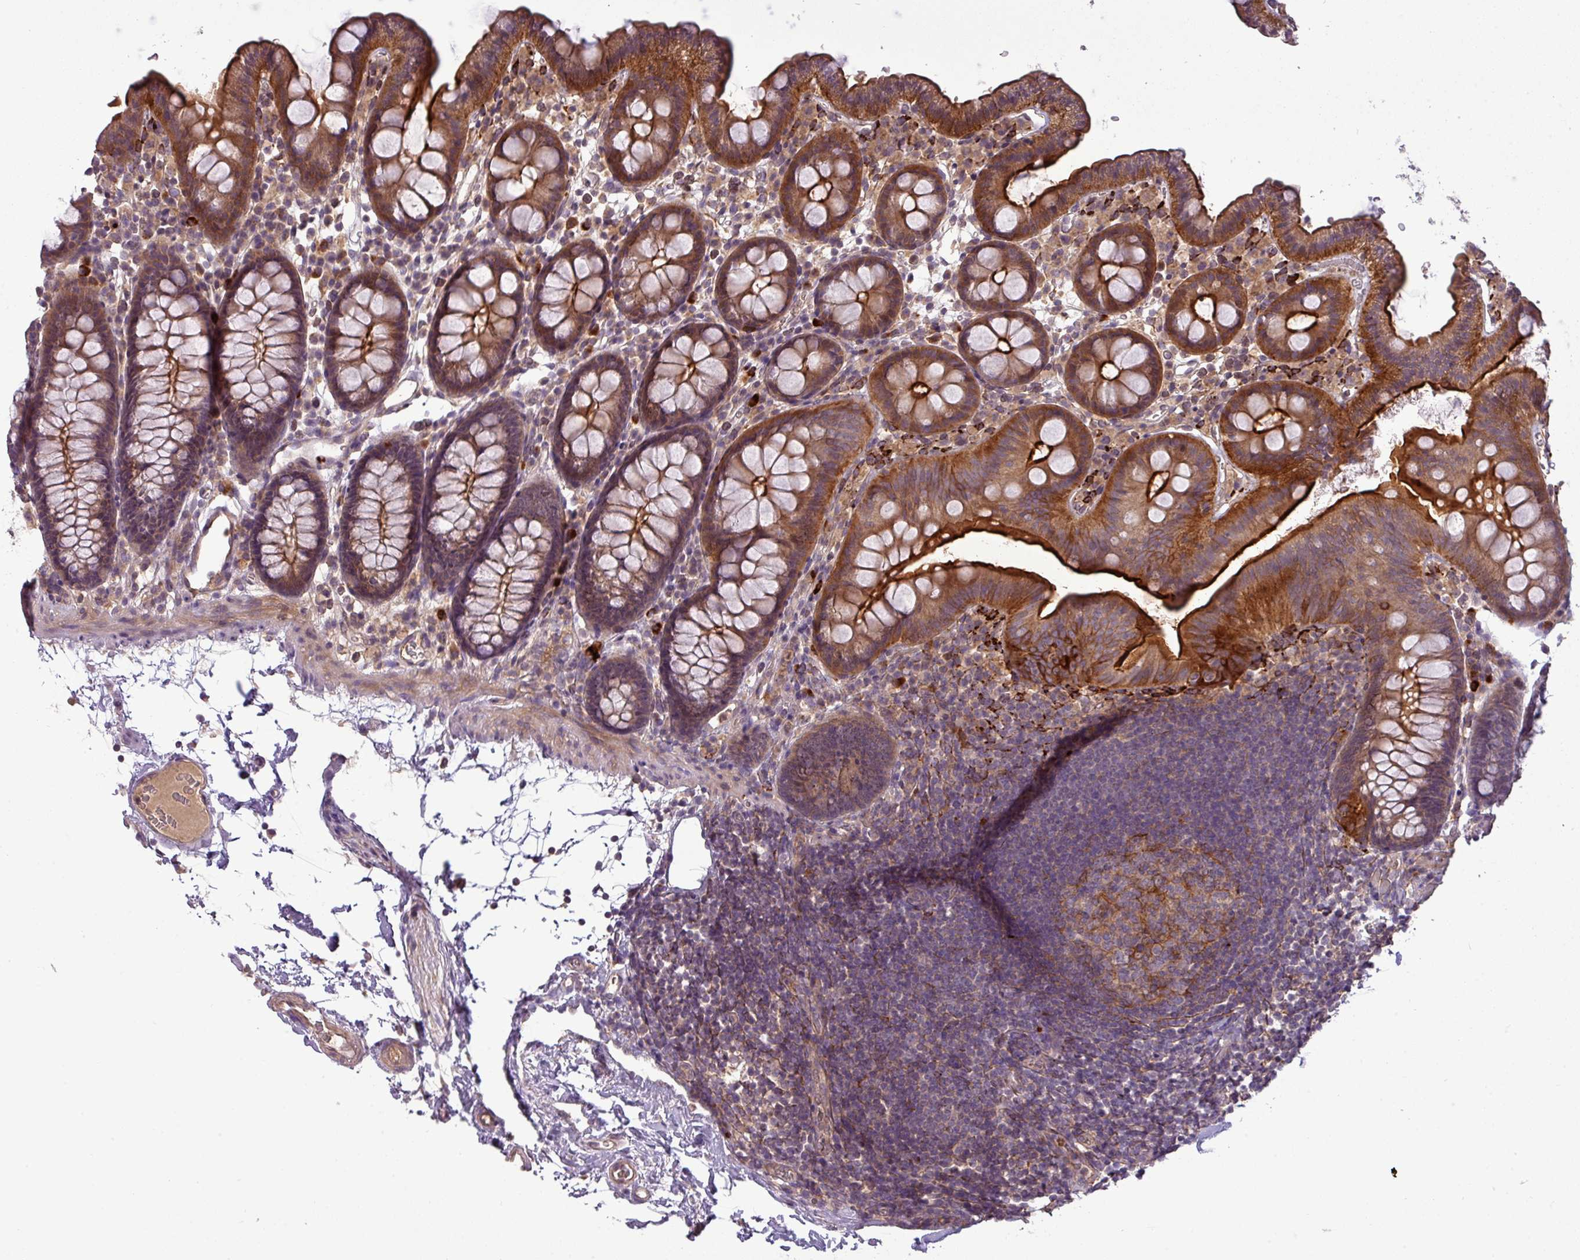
{"staining": {"intensity": "weak", "quantity": ">75%", "location": "cytoplasmic/membranous"}, "tissue": "colon", "cell_type": "Endothelial cells", "image_type": "normal", "snomed": [{"axis": "morphology", "description": "Normal tissue, NOS"}, {"axis": "topography", "description": "Colon"}], "caption": "Immunohistochemistry of benign colon displays low levels of weak cytoplasmic/membranous positivity in about >75% of endothelial cells.", "gene": "PAPLN", "patient": {"sex": "male", "age": 75}}